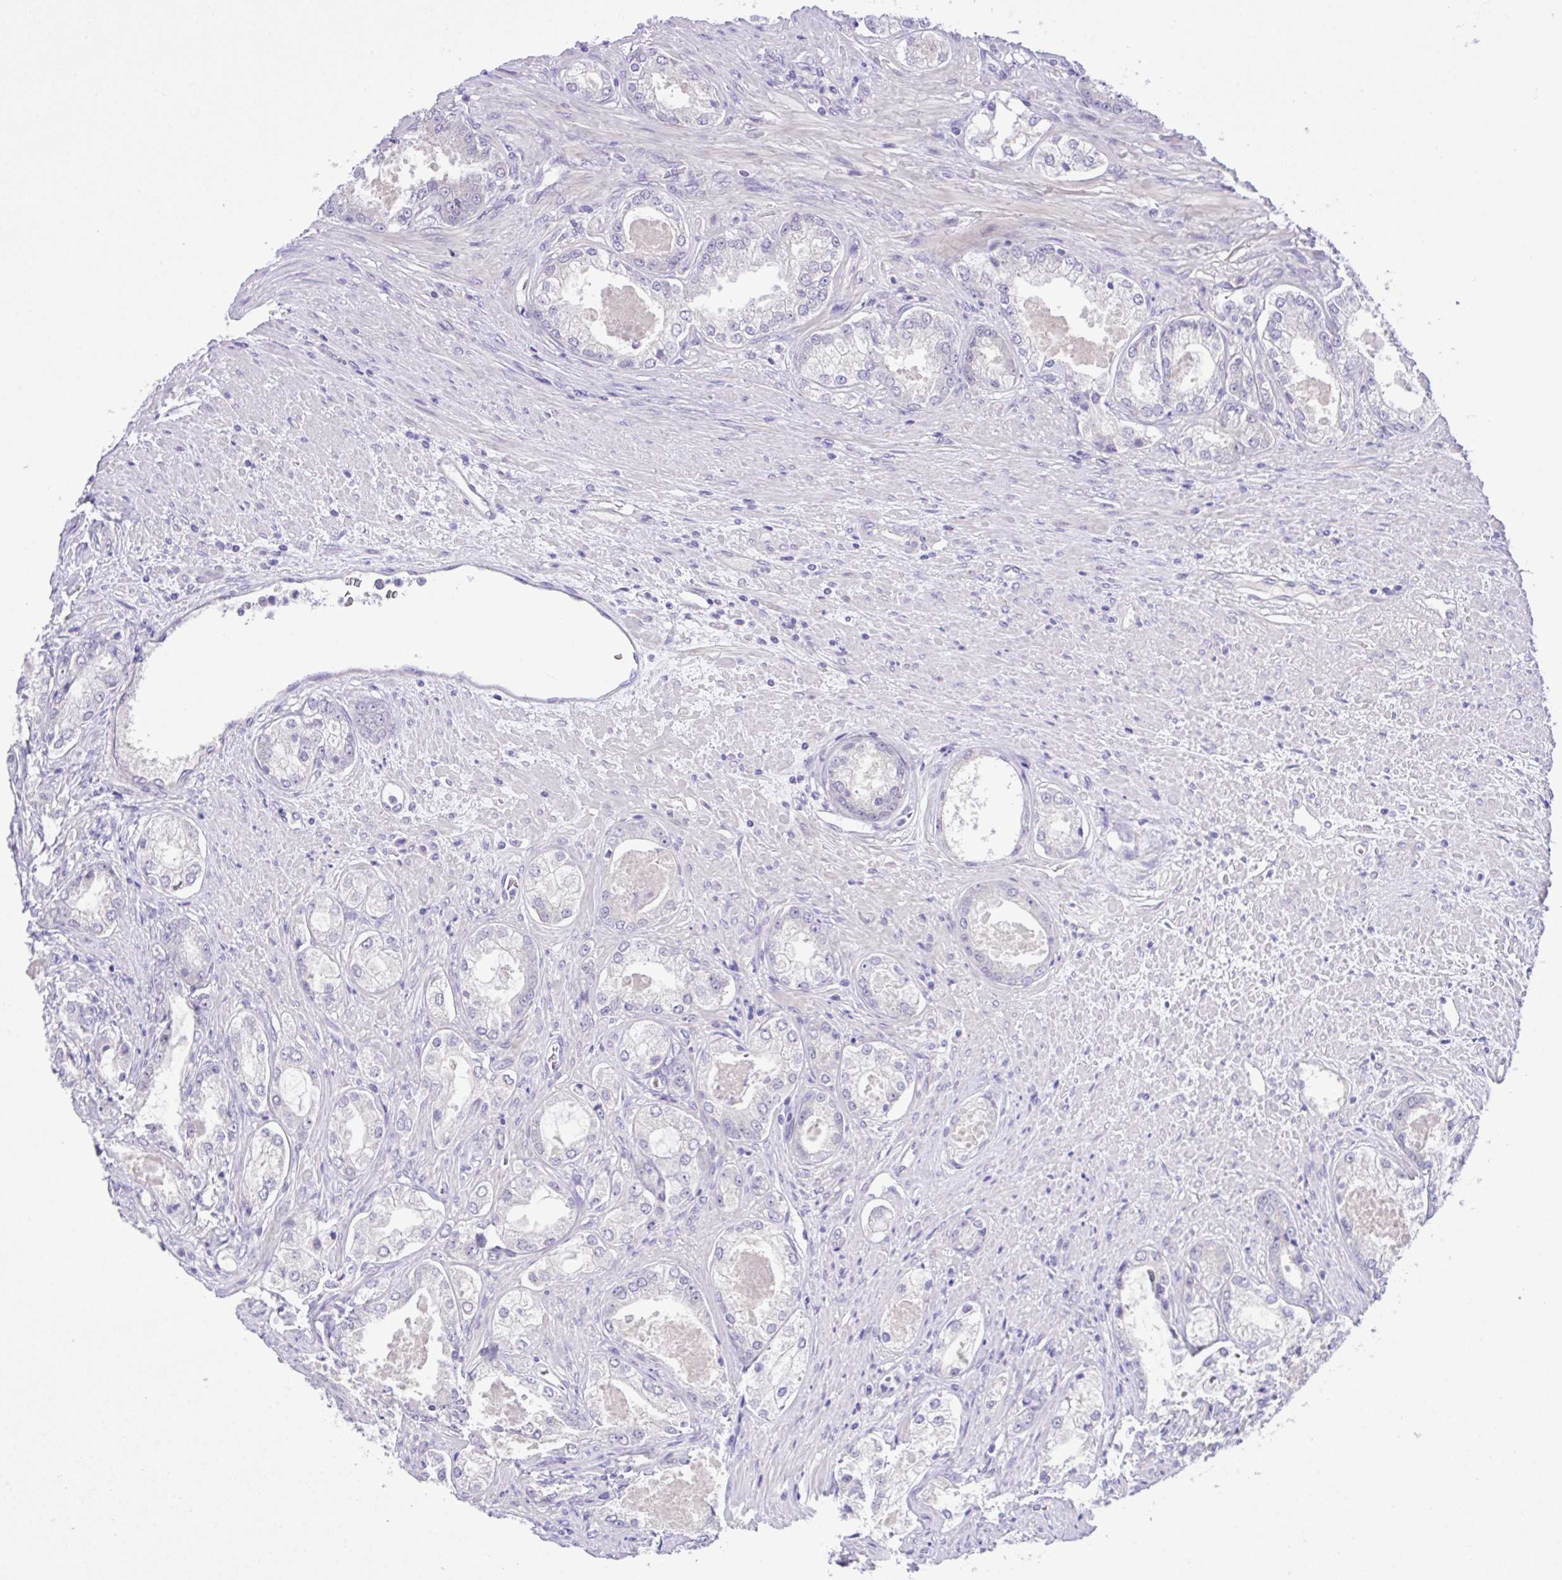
{"staining": {"intensity": "negative", "quantity": "none", "location": "none"}, "tissue": "prostate cancer", "cell_type": "Tumor cells", "image_type": "cancer", "snomed": [{"axis": "morphology", "description": "Adenocarcinoma, Low grade"}, {"axis": "topography", "description": "Prostate"}], "caption": "Tumor cells show no significant positivity in prostate adenocarcinoma (low-grade).", "gene": "ANO4", "patient": {"sex": "male", "age": 68}}